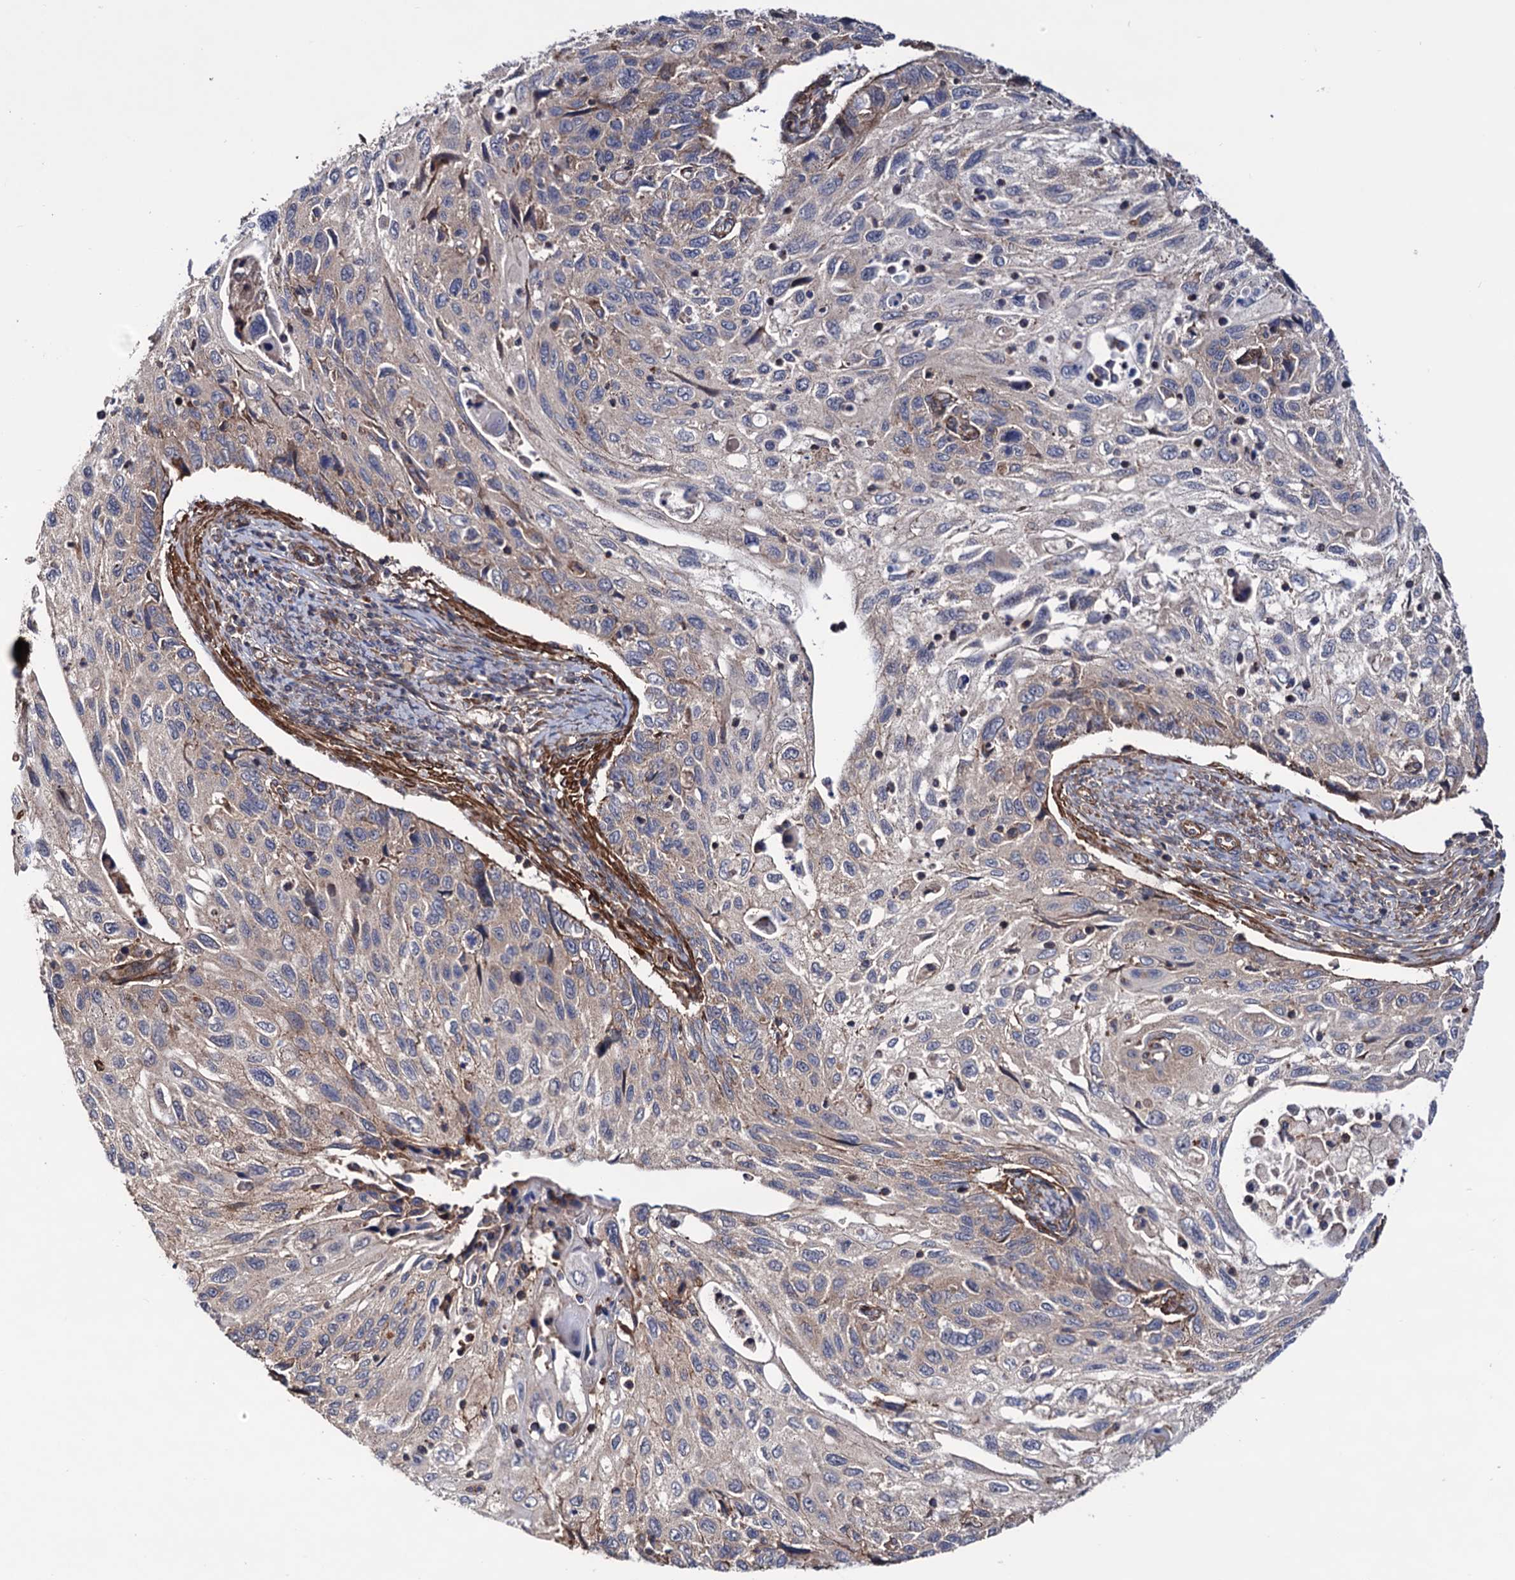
{"staining": {"intensity": "weak", "quantity": "<25%", "location": "cytoplasmic/membranous"}, "tissue": "cervical cancer", "cell_type": "Tumor cells", "image_type": "cancer", "snomed": [{"axis": "morphology", "description": "Squamous cell carcinoma, NOS"}, {"axis": "topography", "description": "Cervix"}], "caption": "Cervical squamous cell carcinoma stained for a protein using IHC reveals no expression tumor cells.", "gene": "FERMT2", "patient": {"sex": "female", "age": 70}}